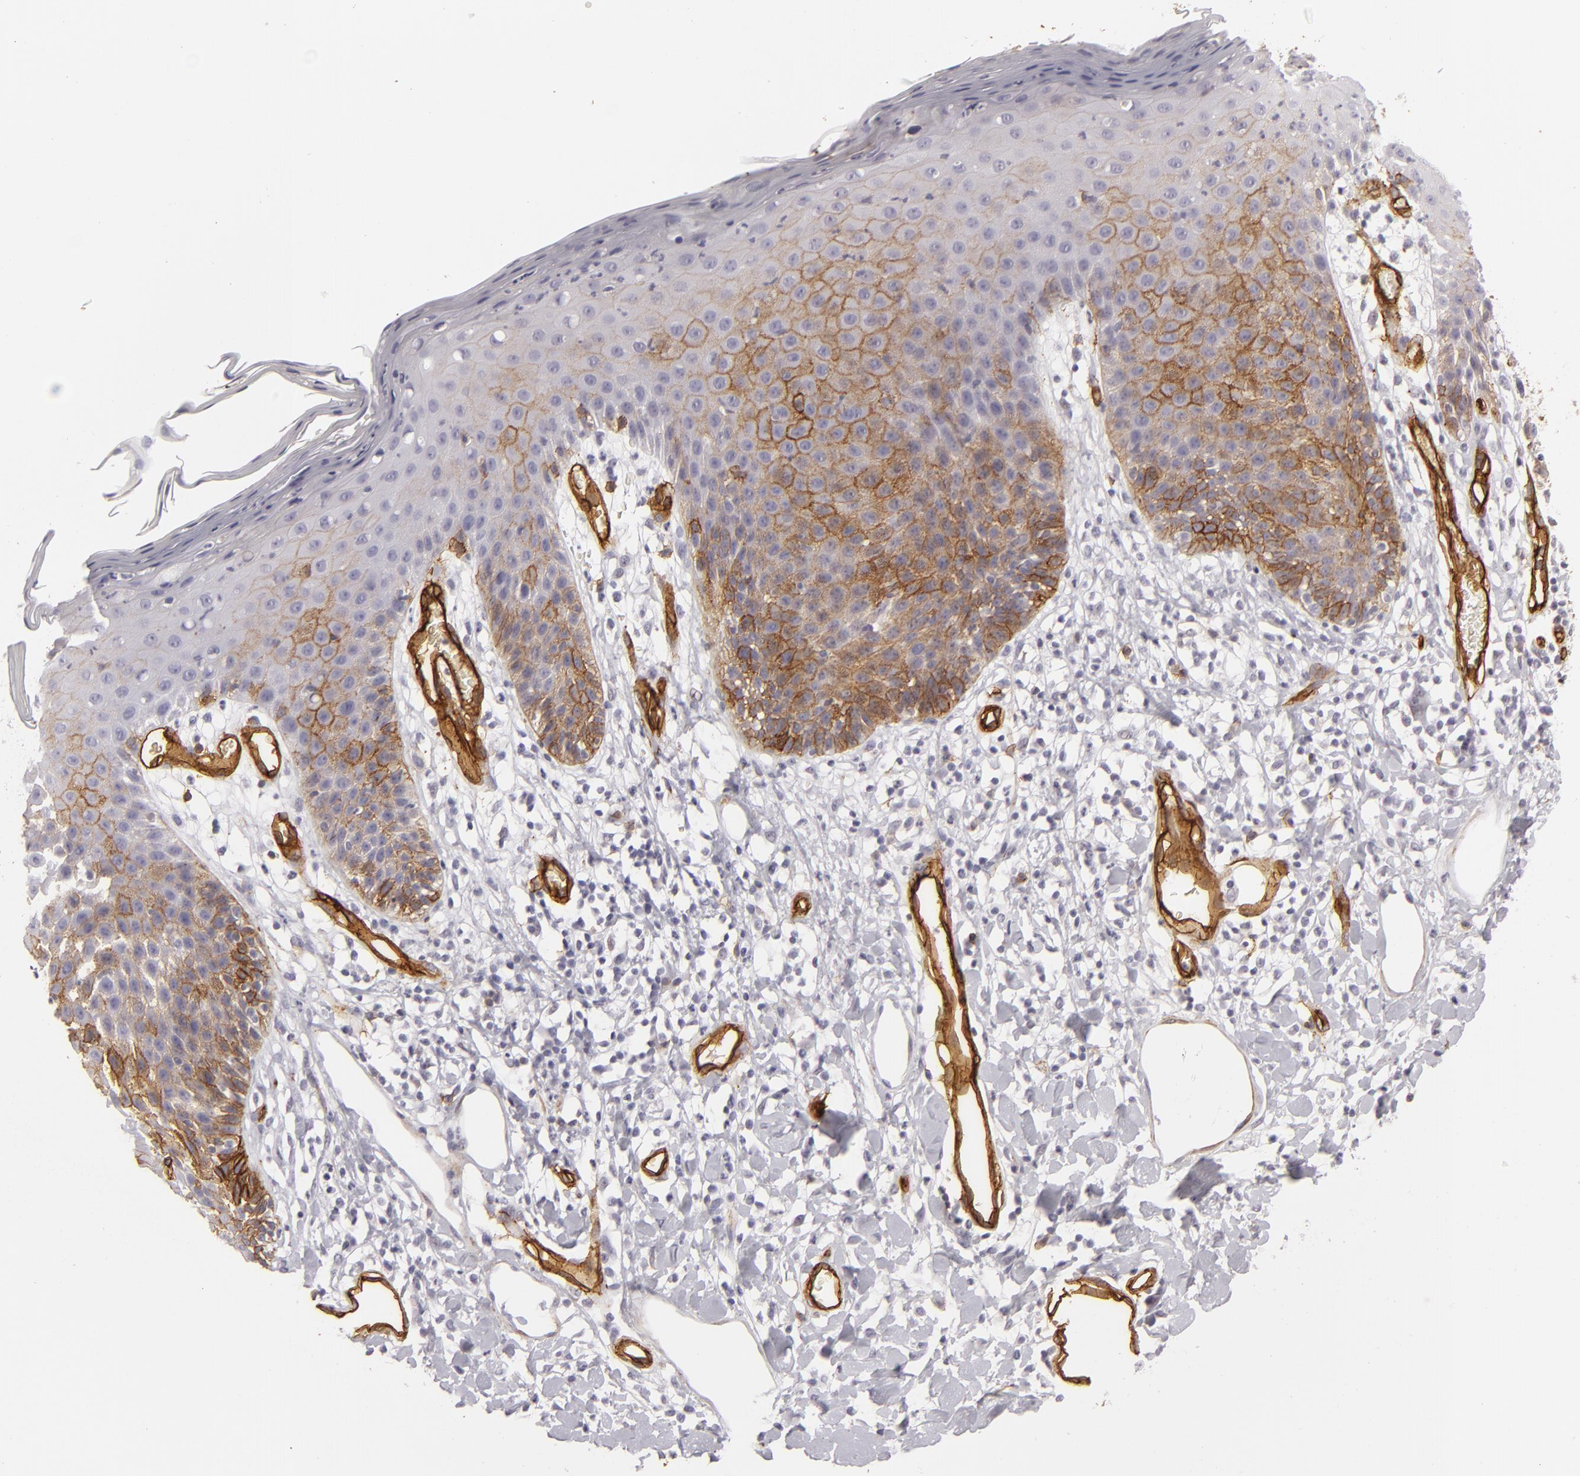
{"staining": {"intensity": "moderate", "quantity": "25%-75%", "location": "cytoplasmic/membranous"}, "tissue": "skin", "cell_type": "Epidermal cells", "image_type": "normal", "snomed": [{"axis": "morphology", "description": "Normal tissue, NOS"}, {"axis": "topography", "description": "Vulva"}, {"axis": "topography", "description": "Peripheral nerve tissue"}], "caption": "Skin stained with DAB (3,3'-diaminobenzidine) IHC reveals medium levels of moderate cytoplasmic/membranous expression in about 25%-75% of epidermal cells. Nuclei are stained in blue.", "gene": "MCAM", "patient": {"sex": "female", "age": 68}}